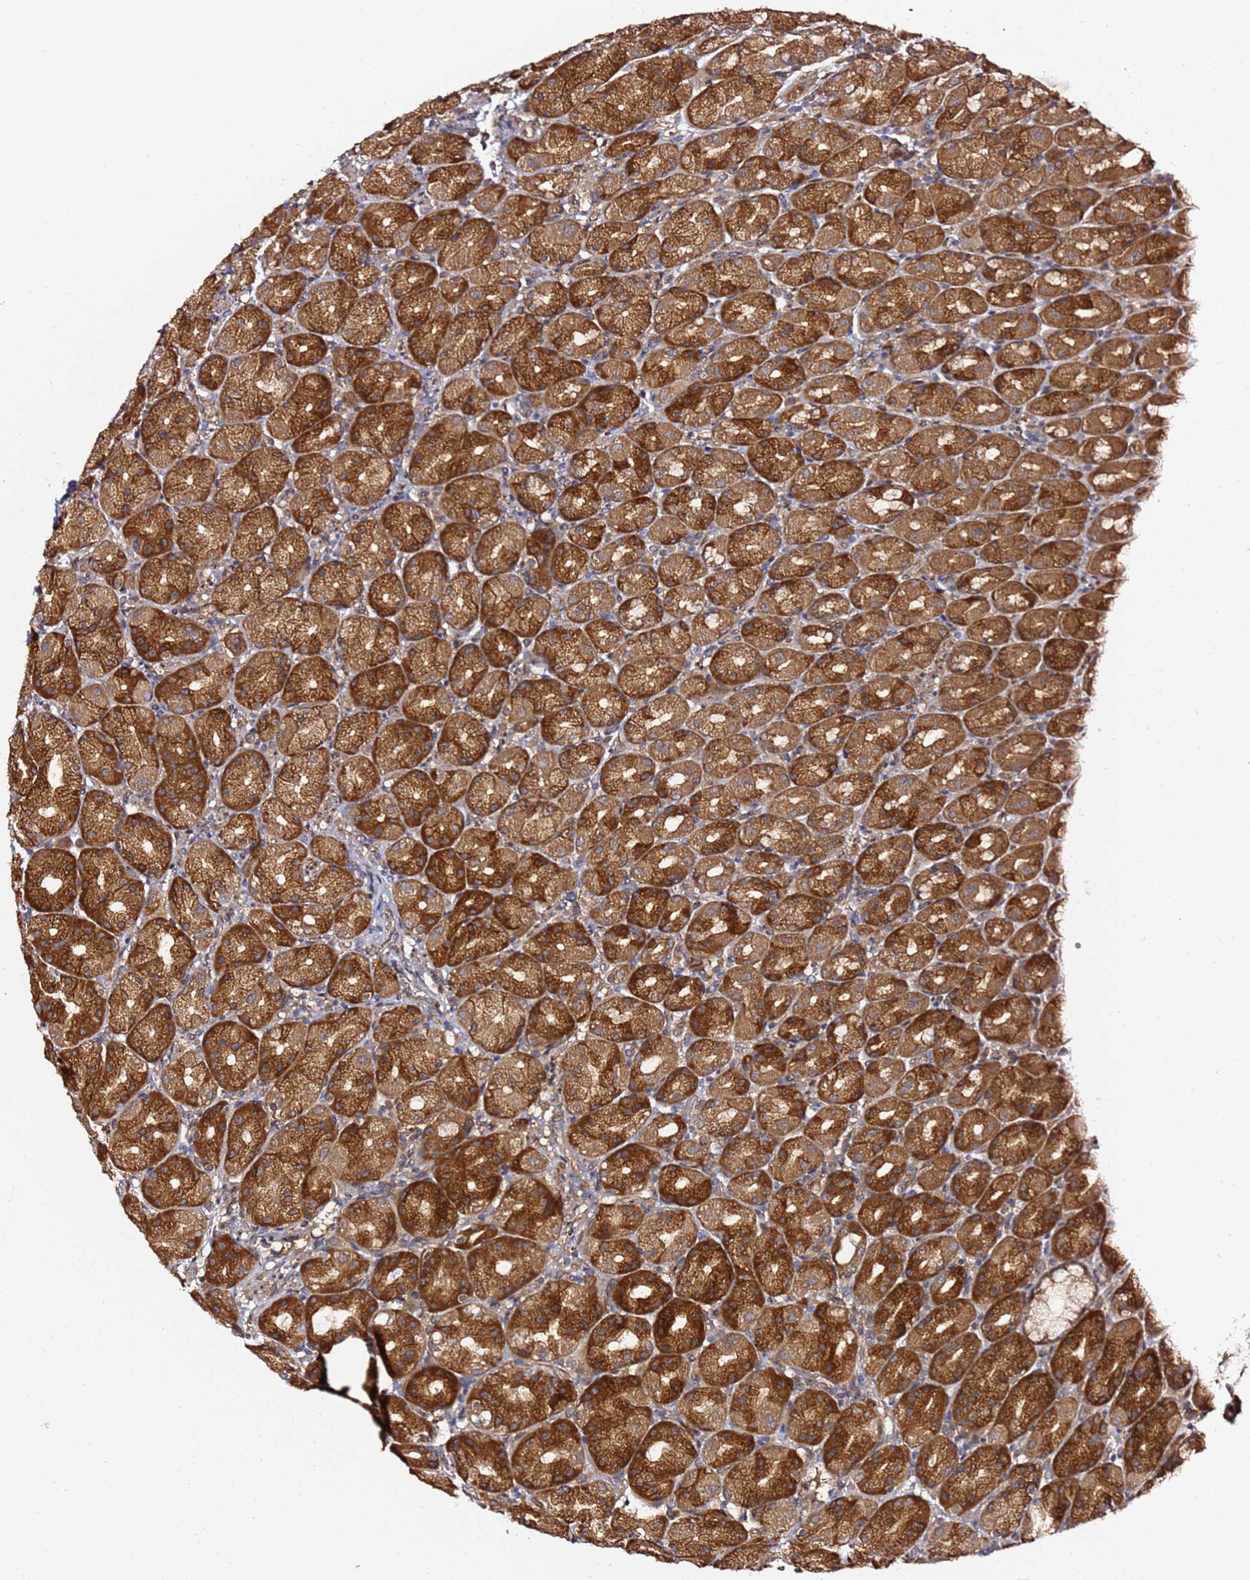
{"staining": {"intensity": "strong", "quantity": ">75%", "location": "cytoplasmic/membranous"}, "tissue": "stomach", "cell_type": "Glandular cells", "image_type": "normal", "snomed": [{"axis": "morphology", "description": "Normal tissue, NOS"}, {"axis": "topography", "description": "Stomach, upper"}, {"axis": "topography", "description": "Stomach"}], "caption": "A high-resolution histopathology image shows immunohistochemistry (IHC) staining of unremarkable stomach, which reveals strong cytoplasmic/membranous staining in about >75% of glandular cells. (DAB (3,3'-diaminobenzidine) = brown stain, brightfield microscopy at high magnification).", "gene": "PRKAB2", "patient": {"sex": "male", "age": 68}}